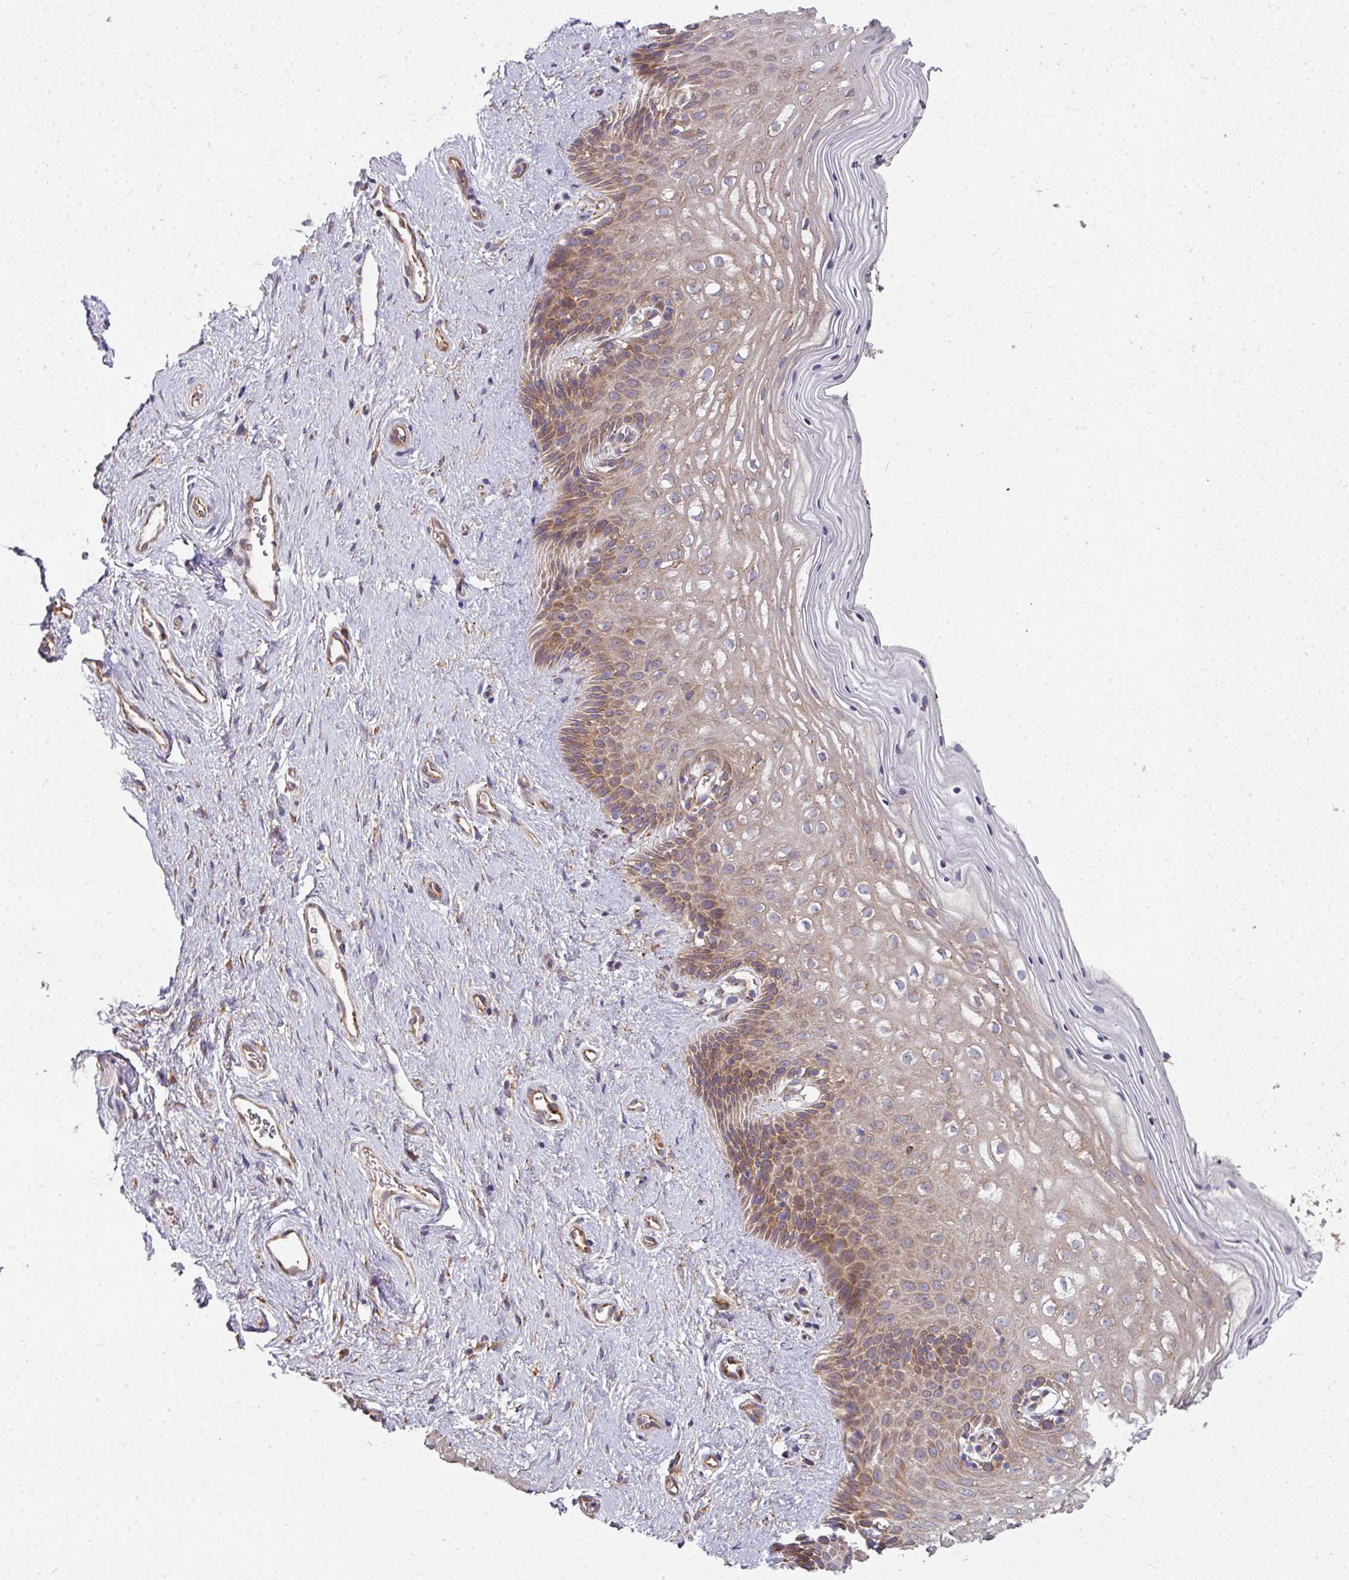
{"staining": {"intensity": "moderate", "quantity": ">75%", "location": "cytoplasmic/membranous"}, "tissue": "vagina", "cell_type": "Squamous epithelial cells", "image_type": "normal", "snomed": [{"axis": "morphology", "description": "Normal tissue, NOS"}, {"axis": "topography", "description": "Vagina"}], "caption": "An immunohistochemistry photomicrograph of unremarkable tissue is shown. Protein staining in brown highlights moderate cytoplasmic/membranous positivity in vagina within squamous epithelial cells. (Brightfield microscopy of DAB IHC at high magnification).", "gene": "FAT4", "patient": {"sex": "female", "age": 47}}